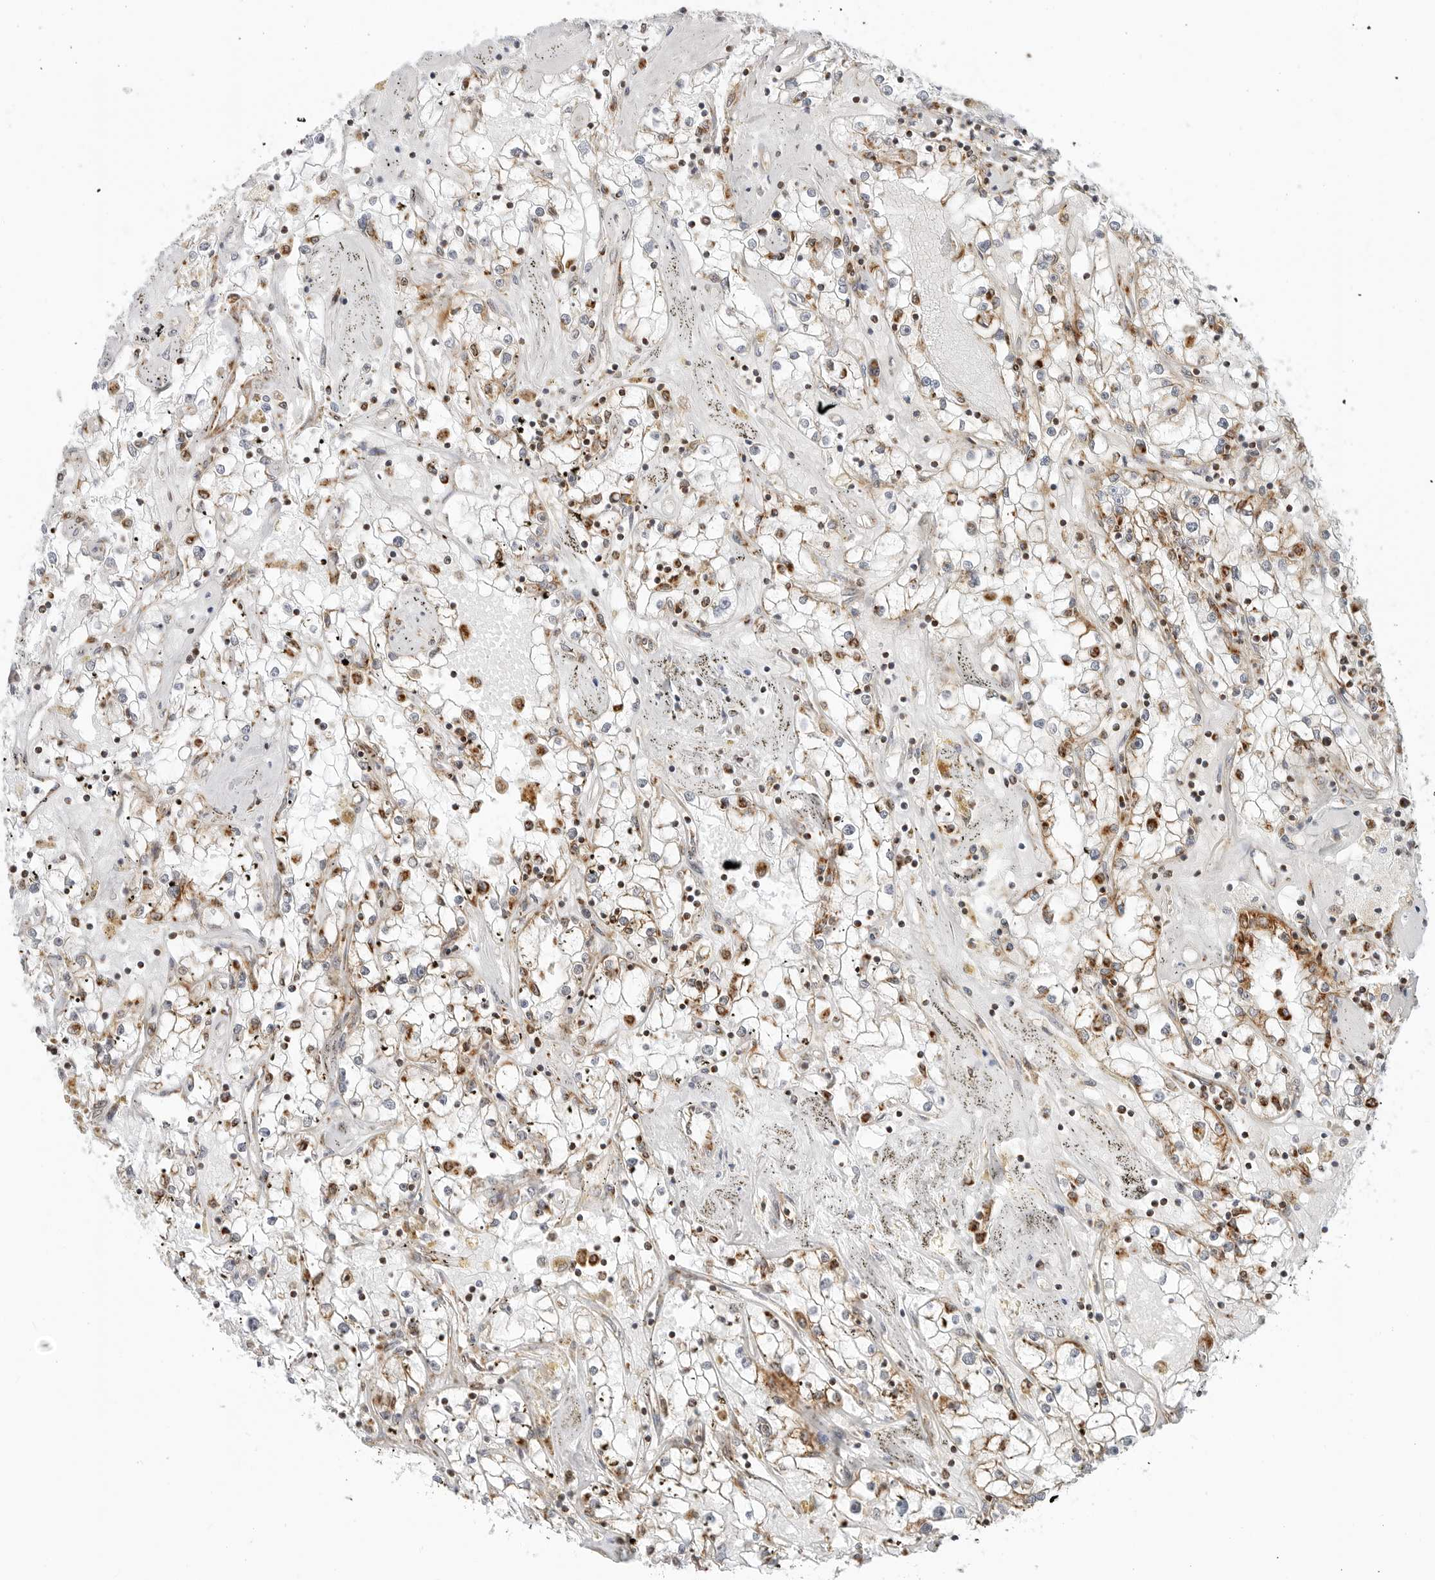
{"staining": {"intensity": "moderate", "quantity": "25%-75%", "location": "cytoplasmic/membranous"}, "tissue": "renal cancer", "cell_type": "Tumor cells", "image_type": "cancer", "snomed": [{"axis": "morphology", "description": "Adenocarcinoma, NOS"}, {"axis": "topography", "description": "Kidney"}], "caption": "Immunohistochemistry (IHC) histopathology image of renal adenocarcinoma stained for a protein (brown), which shows medium levels of moderate cytoplasmic/membranous positivity in approximately 25%-75% of tumor cells.", "gene": "POLR3GL", "patient": {"sex": "male", "age": 56}}